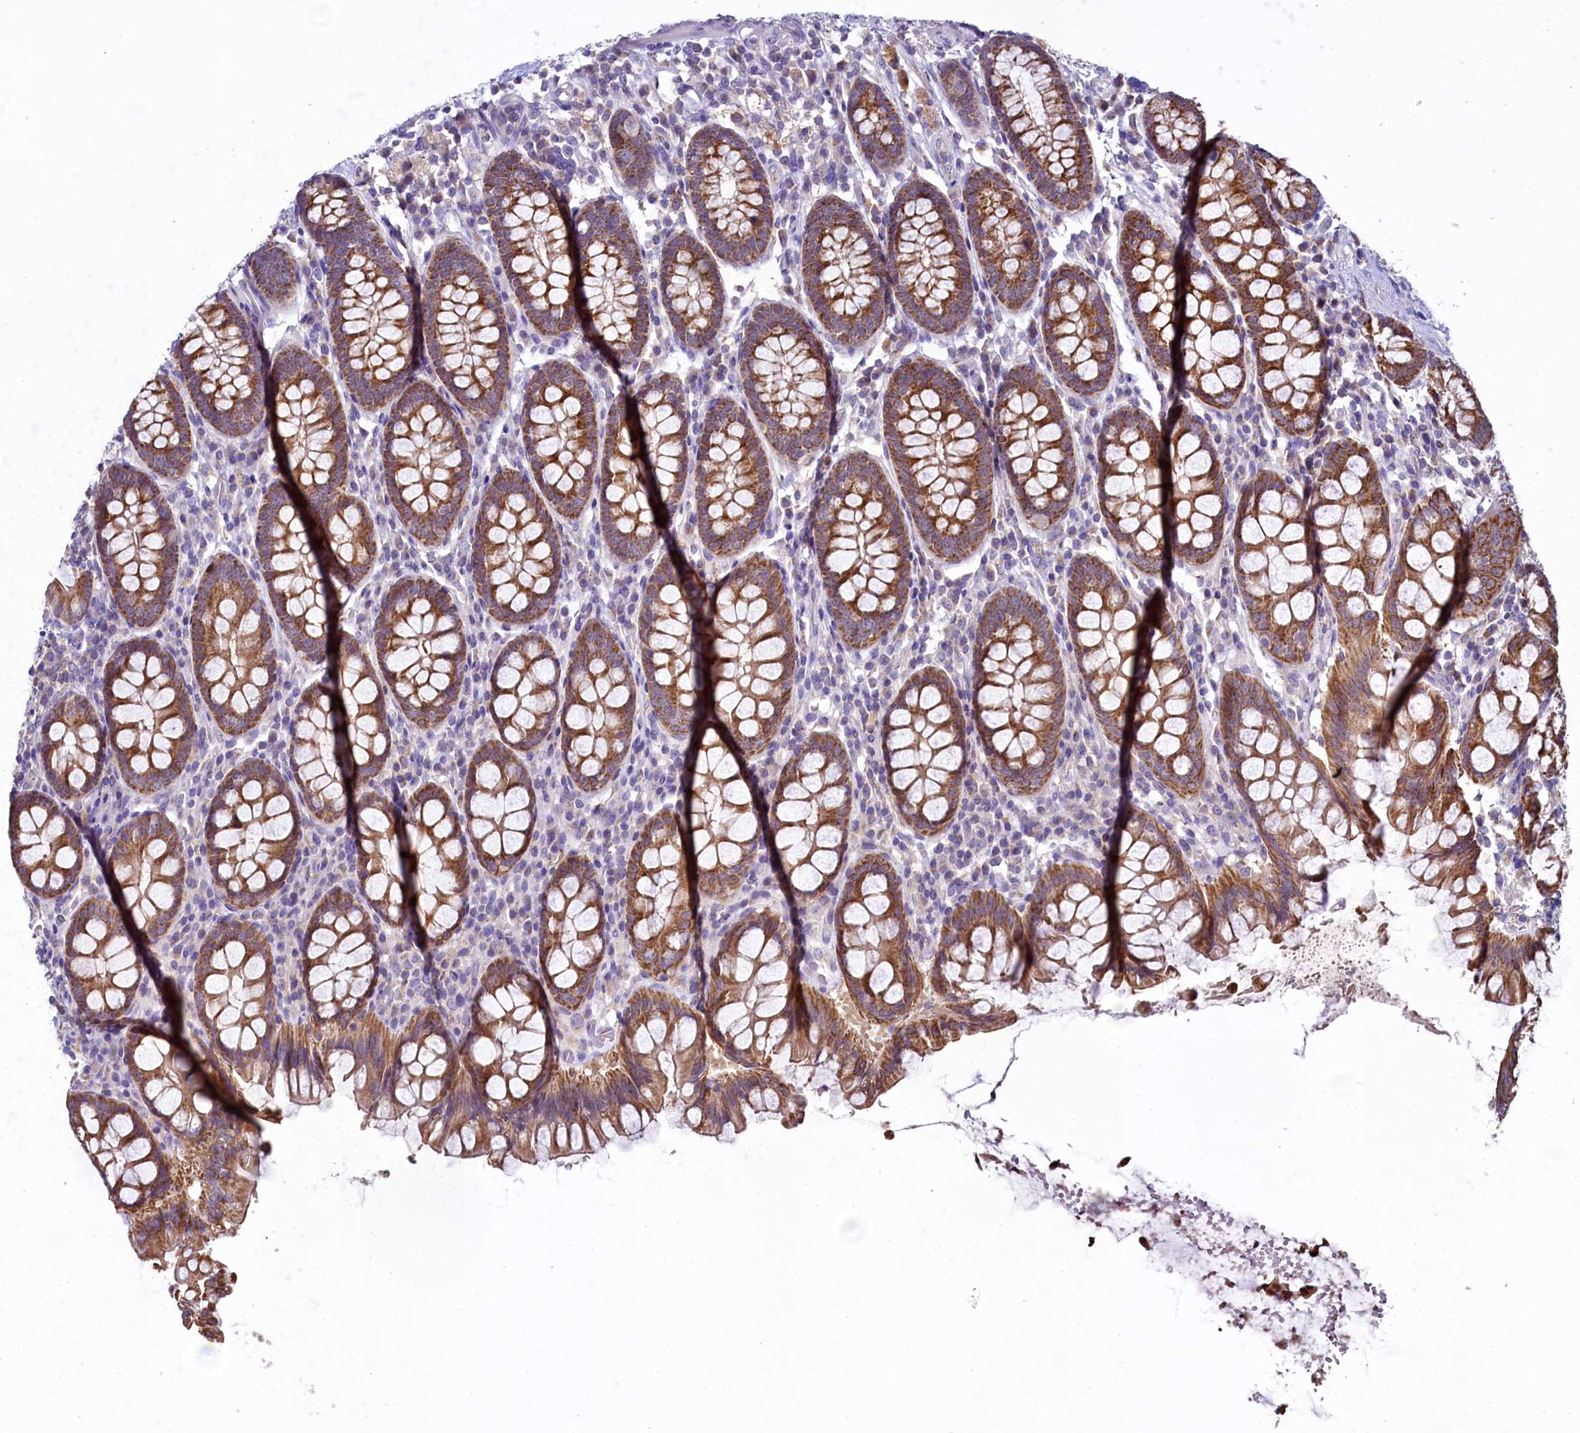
{"staining": {"intensity": "weak", "quantity": "25%-75%", "location": "cytoplasmic/membranous"}, "tissue": "colon", "cell_type": "Endothelial cells", "image_type": "normal", "snomed": [{"axis": "morphology", "description": "Normal tissue, NOS"}, {"axis": "topography", "description": "Colon"}], "caption": "Immunohistochemistry histopathology image of normal colon: human colon stained using IHC exhibits low levels of weak protein expression localized specifically in the cytoplasmic/membranous of endothelial cells, appearing as a cytoplasmic/membranous brown color.", "gene": "MRPL57", "patient": {"sex": "female", "age": 79}}